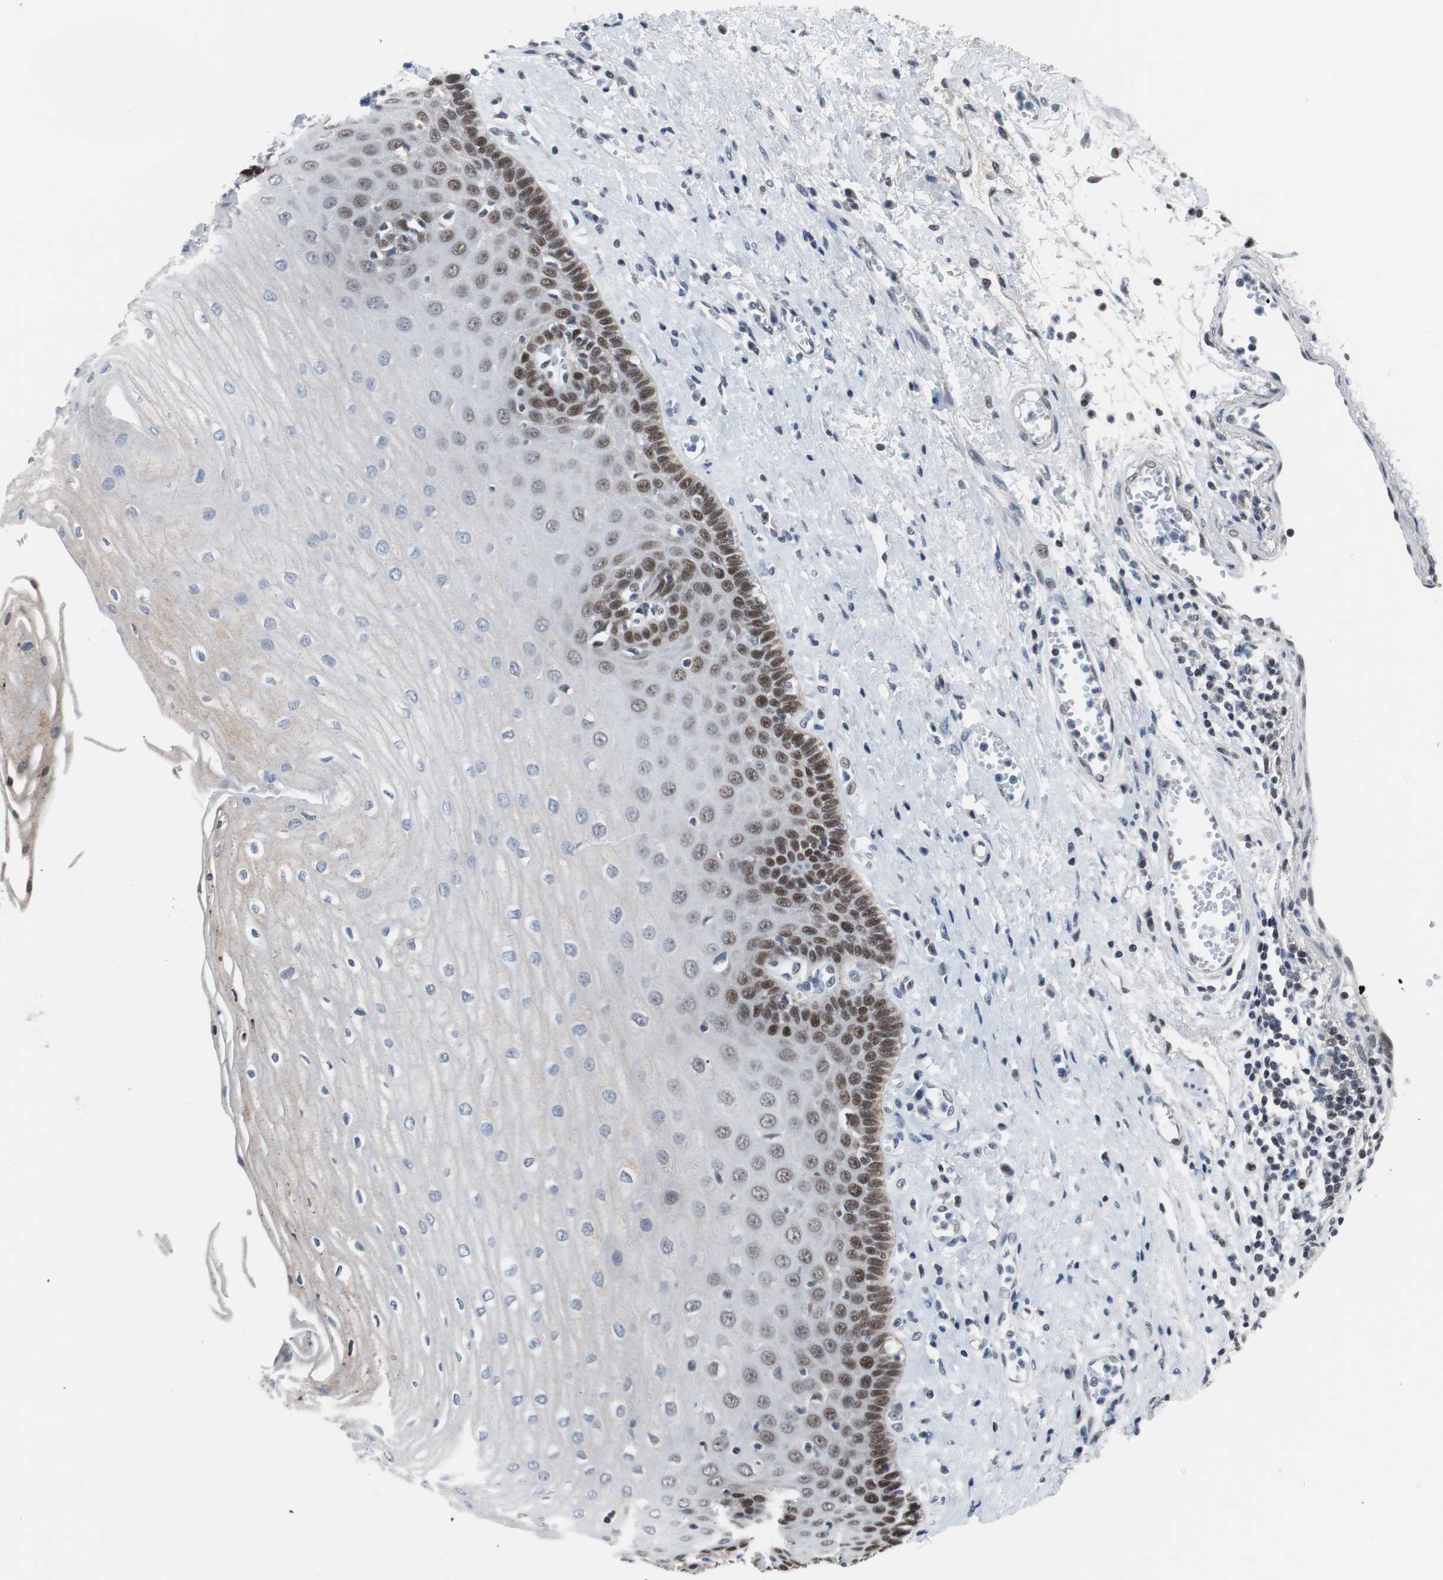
{"staining": {"intensity": "strong", "quantity": "25%-75%", "location": "nuclear"}, "tissue": "esophagus", "cell_type": "Squamous epithelial cells", "image_type": "normal", "snomed": [{"axis": "morphology", "description": "Normal tissue, NOS"}, {"axis": "morphology", "description": "Squamous cell carcinoma, NOS"}, {"axis": "topography", "description": "Esophagus"}], "caption": "A brown stain labels strong nuclear positivity of a protein in squamous epithelial cells of normal human esophagus. The staining is performed using DAB brown chromogen to label protein expression. The nuclei are counter-stained blue using hematoxylin.", "gene": "TP63", "patient": {"sex": "male", "age": 65}}